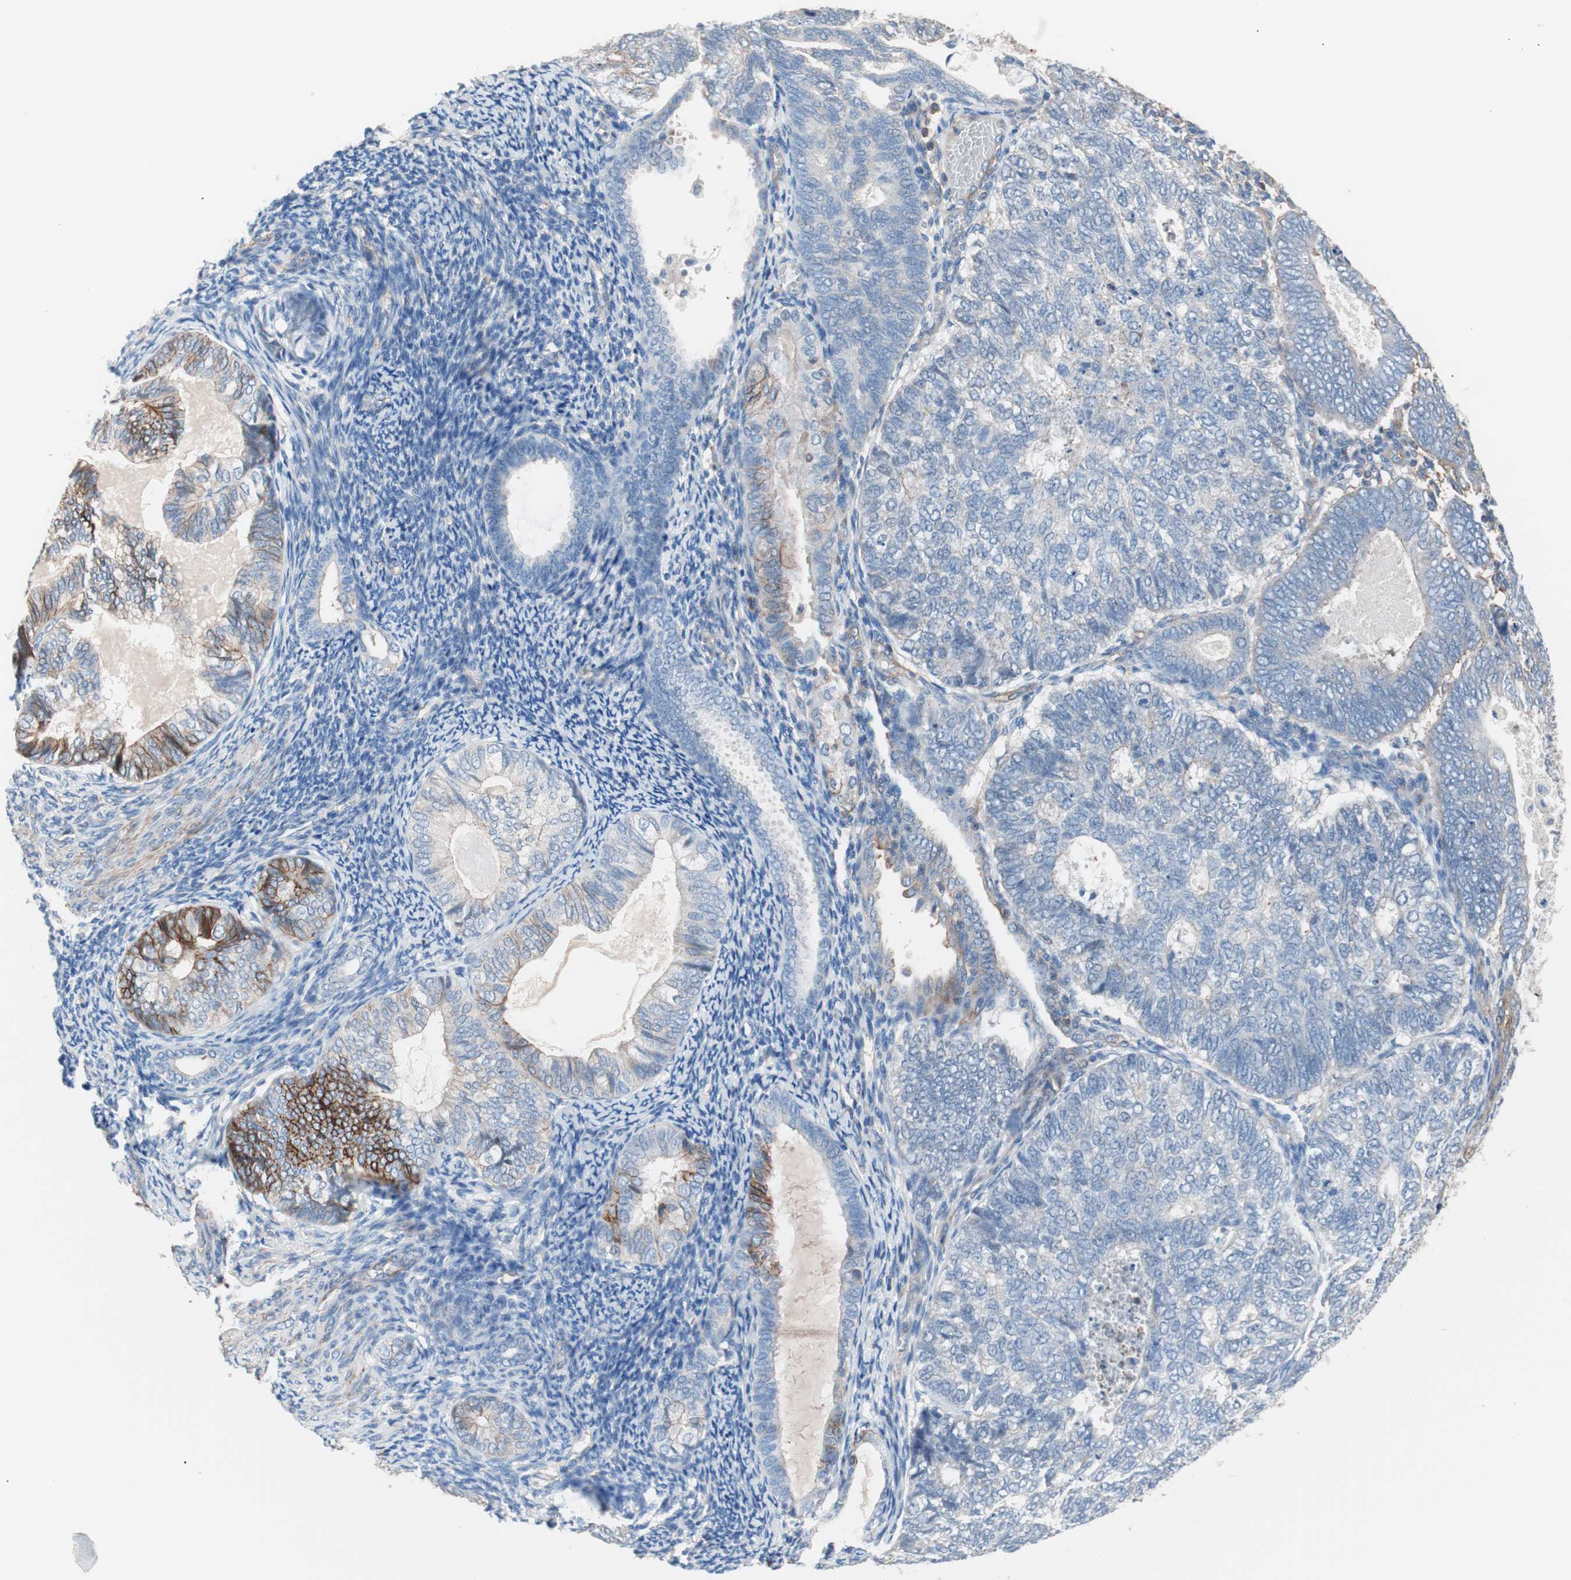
{"staining": {"intensity": "strong", "quantity": "<25%", "location": "cytoplasmic/membranous"}, "tissue": "endometrial cancer", "cell_type": "Tumor cells", "image_type": "cancer", "snomed": [{"axis": "morphology", "description": "Adenocarcinoma, NOS"}, {"axis": "topography", "description": "Uterus"}], "caption": "The immunohistochemical stain highlights strong cytoplasmic/membranous positivity in tumor cells of adenocarcinoma (endometrial) tissue.", "gene": "GPR160", "patient": {"sex": "female", "age": 60}}